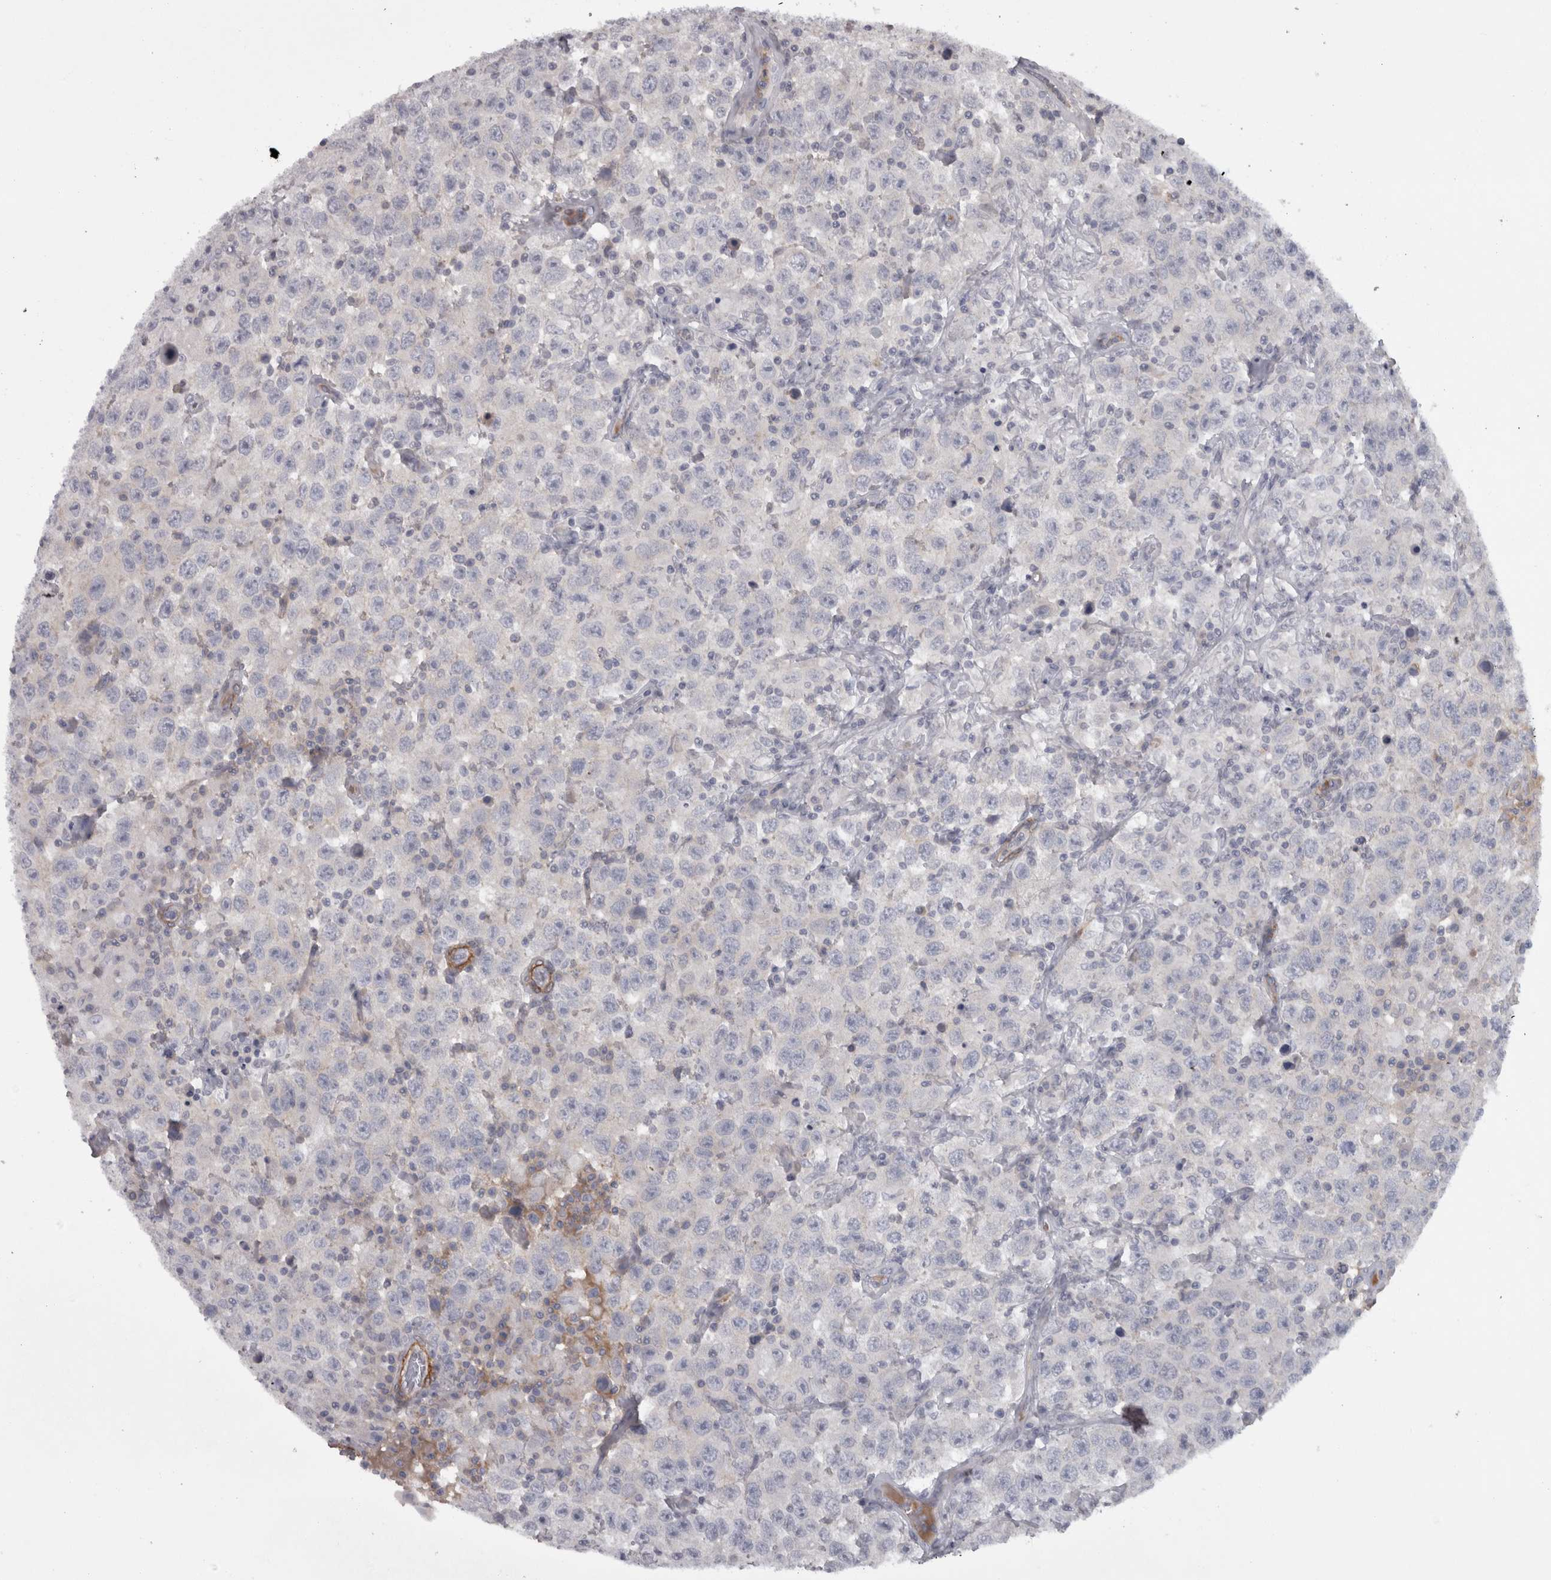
{"staining": {"intensity": "negative", "quantity": "none", "location": "none"}, "tissue": "testis cancer", "cell_type": "Tumor cells", "image_type": "cancer", "snomed": [{"axis": "morphology", "description": "Seminoma, NOS"}, {"axis": "topography", "description": "Testis"}], "caption": "Seminoma (testis) stained for a protein using IHC demonstrates no positivity tumor cells.", "gene": "PPP1R12B", "patient": {"sex": "male", "age": 41}}